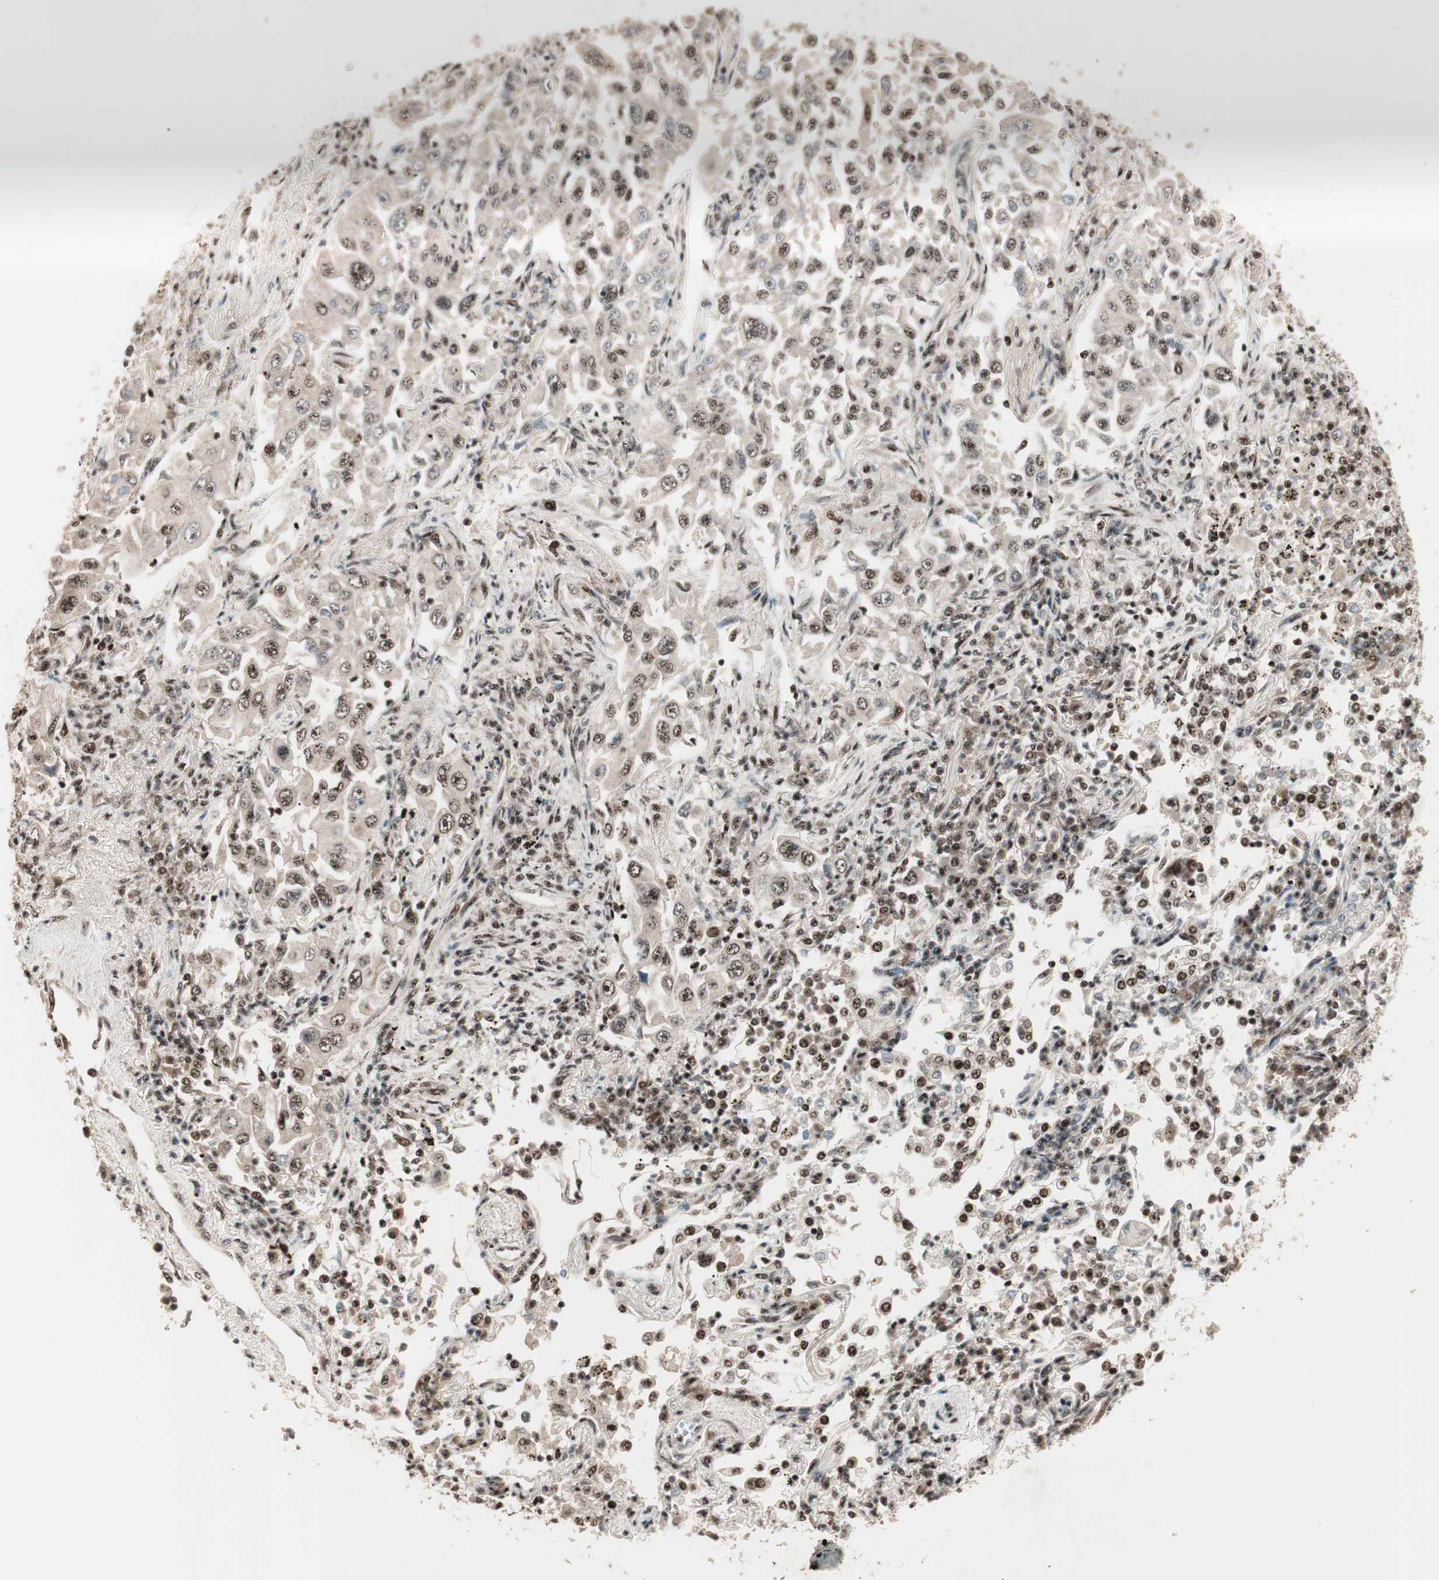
{"staining": {"intensity": "moderate", "quantity": ">75%", "location": "nuclear"}, "tissue": "lung cancer", "cell_type": "Tumor cells", "image_type": "cancer", "snomed": [{"axis": "morphology", "description": "Adenocarcinoma, NOS"}, {"axis": "topography", "description": "Lung"}], "caption": "Moderate nuclear expression for a protein is seen in approximately >75% of tumor cells of lung adenocarcinoma using IHC.", "gene": "NR5A2", "patient": {"sex": "male", "age": 84}}